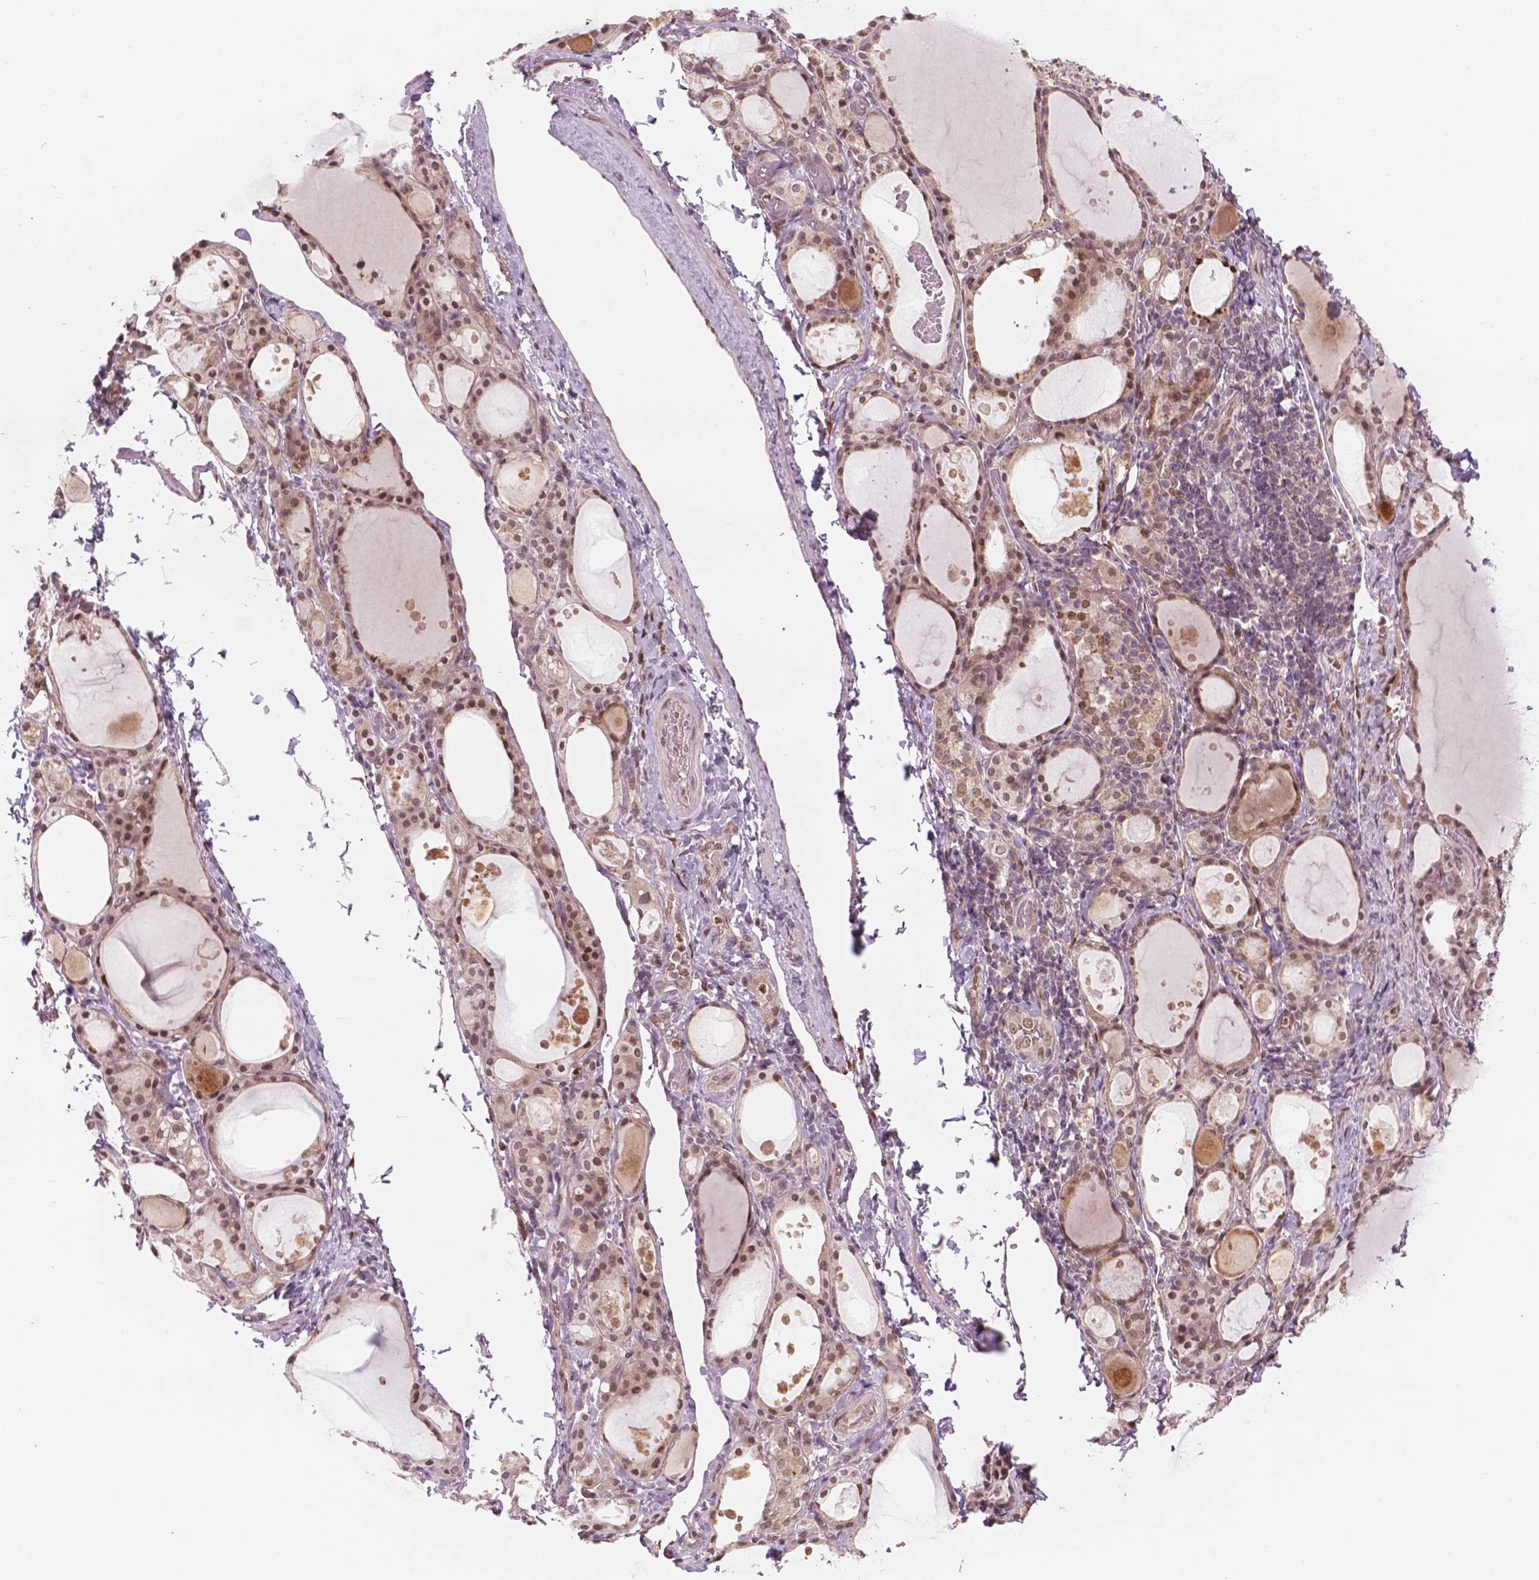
{"staining": {"intensity": "moderate", "quantity": ">75%", "location": "nuclear"}, "tissue": "thyroid gland", "cell_type": "Glandular cells", "image_type": "normal", "snomed": [{"axis": "morphology", "description": "Normal tissue, NOS"}, {"axis": "topography", "description": "Thyroid gland"}], "caption": "An immunohistochemistry (IHC) image of benign tissue is shown. Protein staining in brown highlights moderate nuclear positivity in thyroid gland within glandular cells. The protein is shown in brown color, while the nuclei are stained blue.", "gene": "NFAT5", "patient": {"sex": "male", "age": 68}}